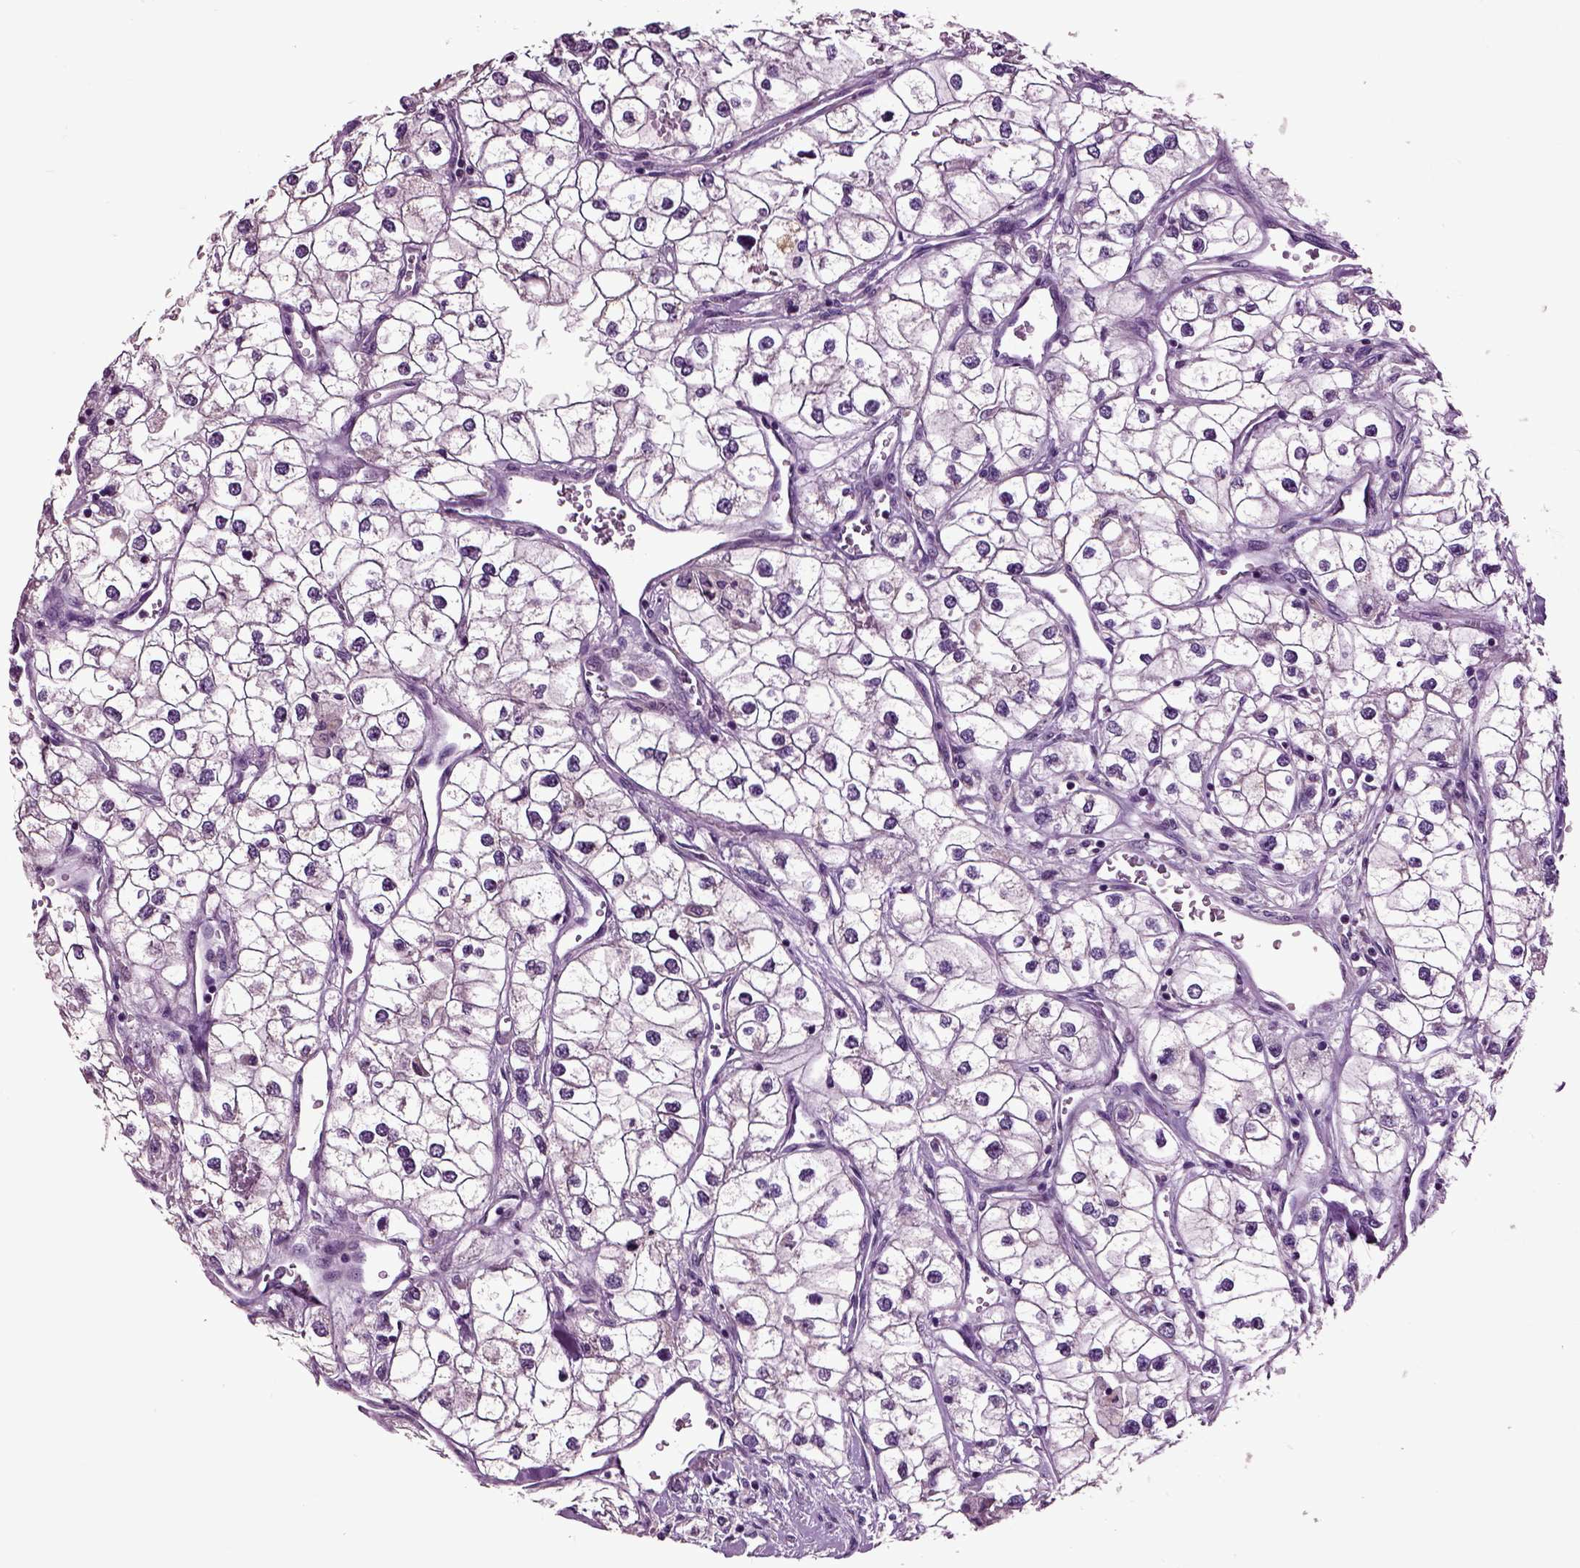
{"staining": {"intensity": "negative", "quantity": "none", "location": "none"}, "tissue": "renal cancer", "cell_type": "Tumor cells", "image_type": "cancer", "snomed": [{"axis": "morphology", "description": "Adenocarcinoma, NOS"}, {"axis": "topography", "description": "Kidney"}], "caption": "Renal adenocarcinoma was stained to show a protein in brown. There is no significant staining in tumor cells.", "gene": "CRHR1", "patient": {"sex": "male", "age": 59}}